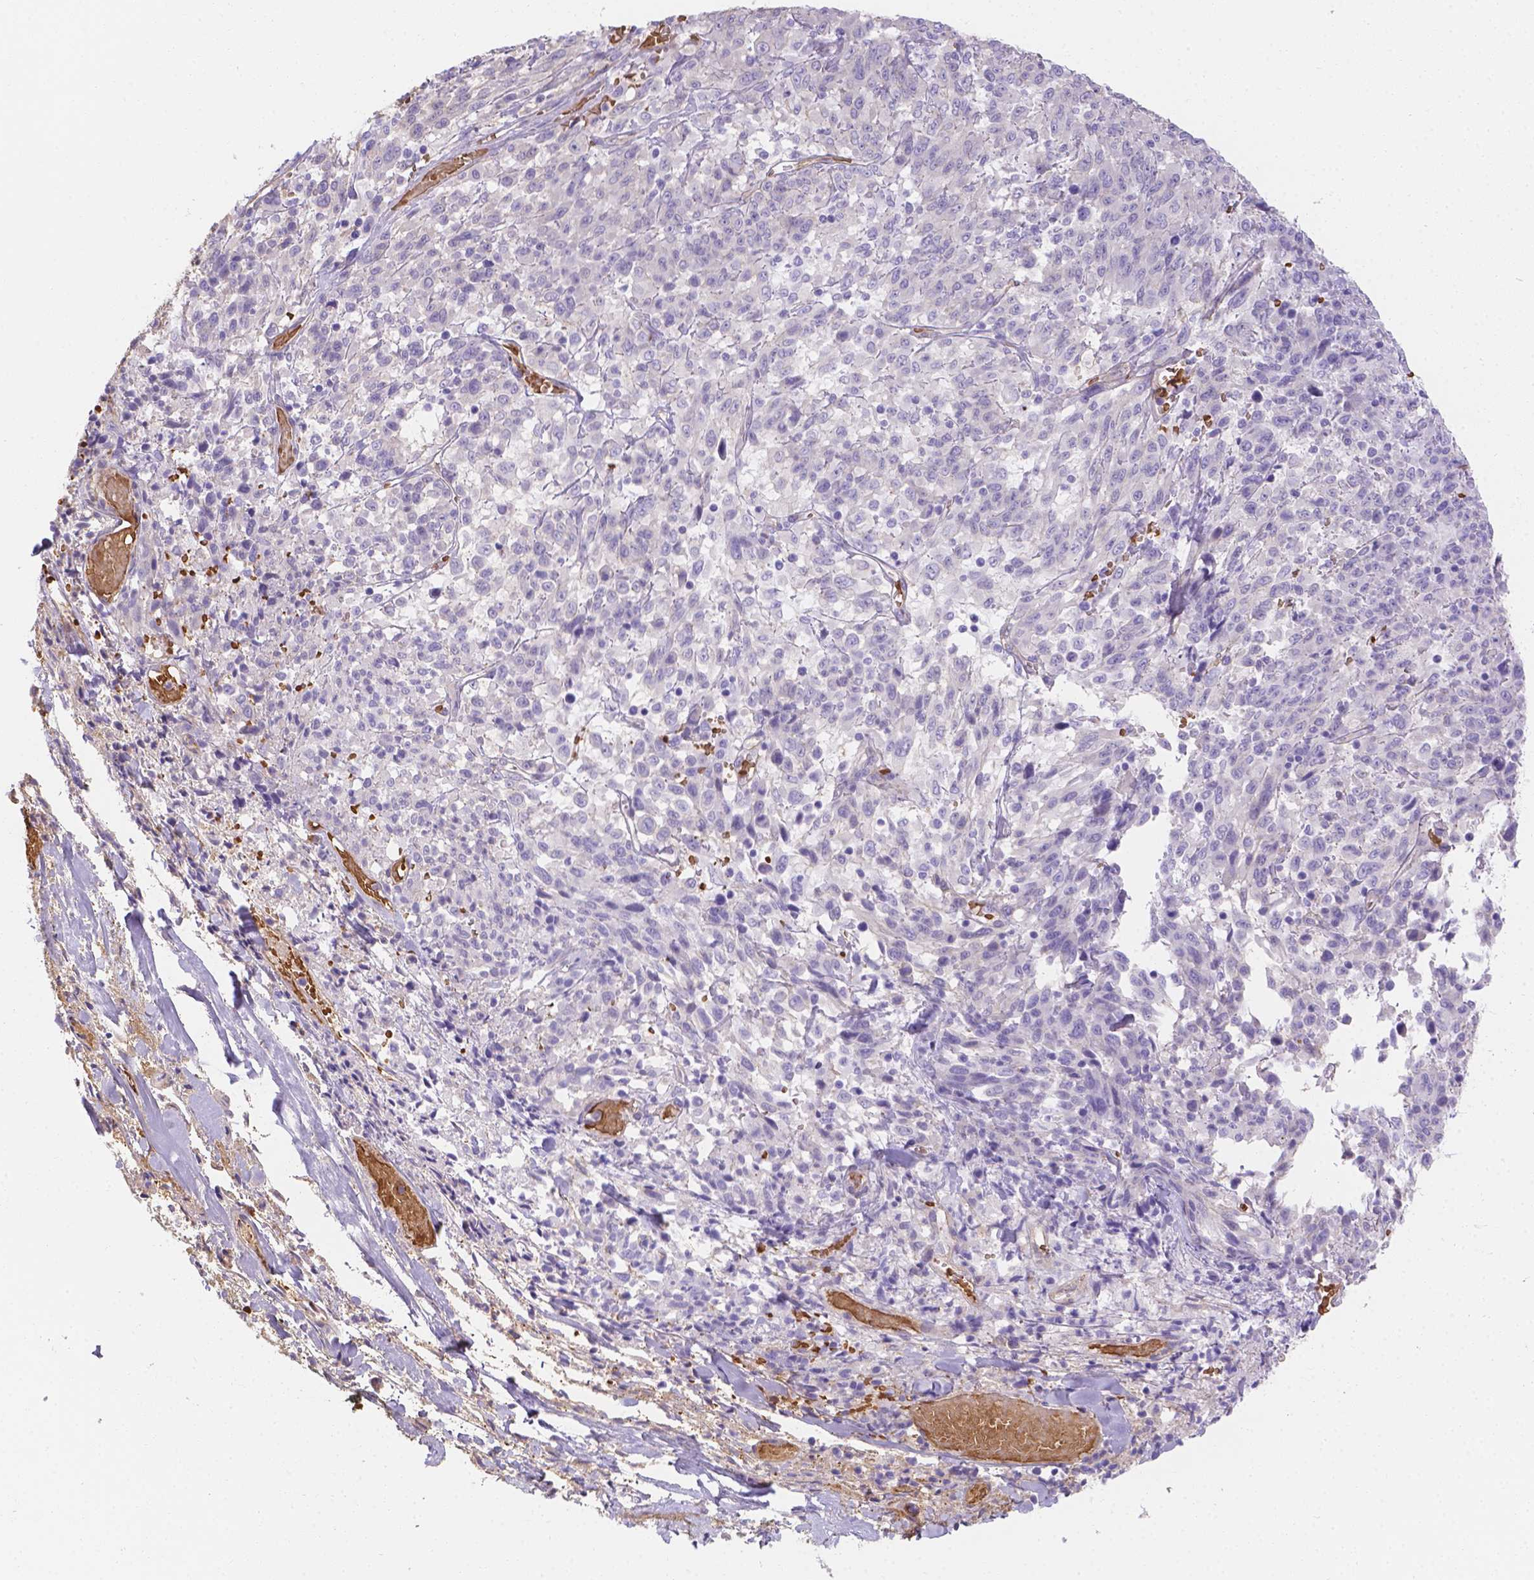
{"staining": {"intensity": "negative", "quantity": "none", "location": "none"}, "tissue": "melanoma", "cell_type": "Tumor cells", "image_type": "cancer", "snomed": [{"axis": "morphology", "description": "Malignant melanoma, NOS"}, {"axis": "topography", "description": "Skin"}], "caption": "Melanoma was stained to show a protein in brown. There is no significant expression in tumor cells.", "gene": "SLC40A1", "patient": {"sex": "female", "age": 91}}